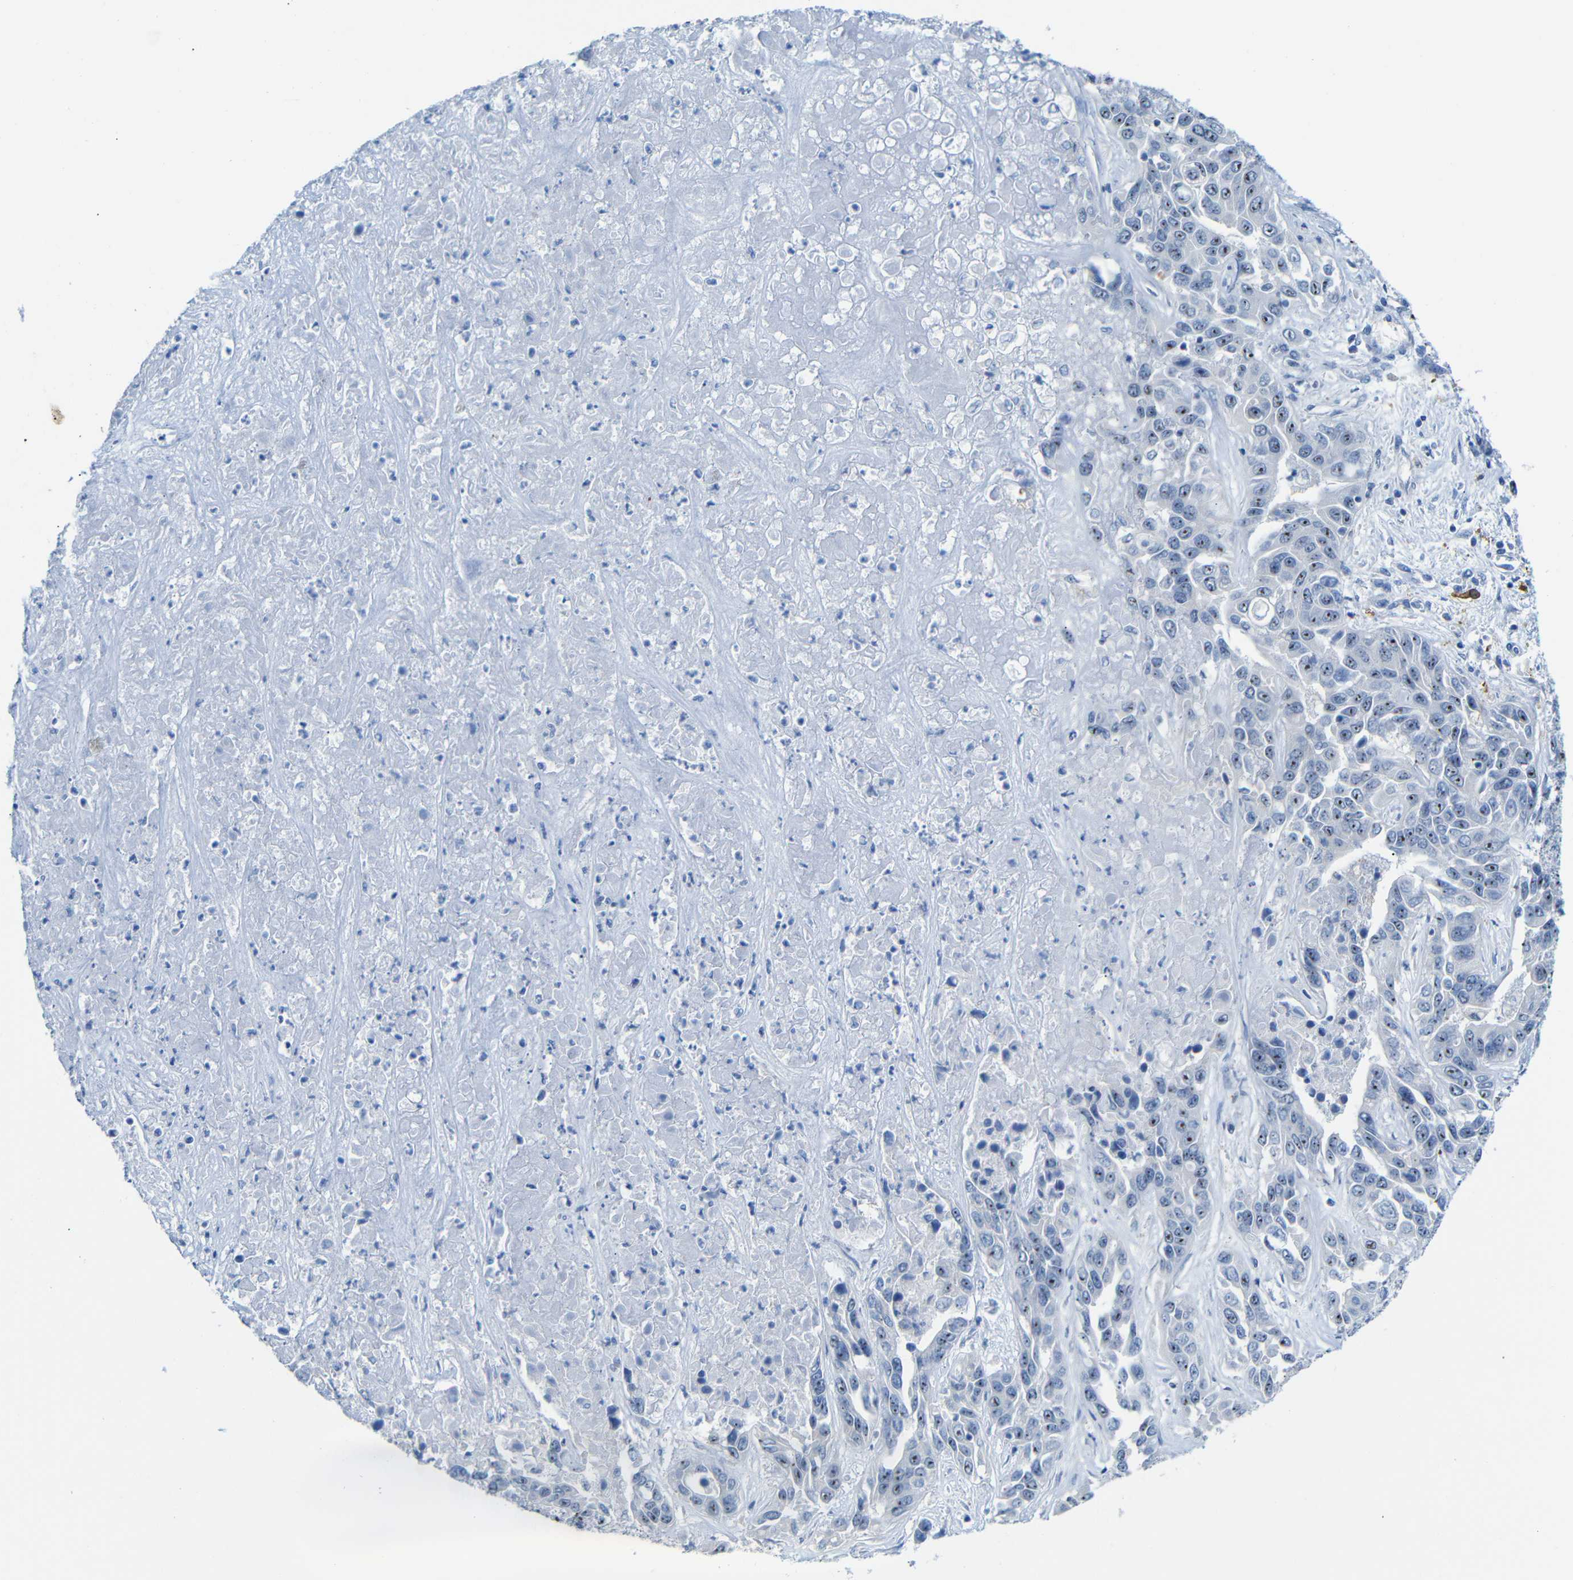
{"staining": {"intensity": "strong", "quantity": ">75%", "location": "nuclear"}, "tissue": "liver cancer", "cell_type": "Tumor cells", "image_type": "cancer", "snomed": [{"axis": "morphology", "description": "Cholangiocarcinoma"}, {"axis": "topography", "description": "Liver"}], "caption": "Cholangiocarcinoma (liver) stained for a protein shows strong nuclear positivity in tumor cells. (DAB (3,3'-diaminobenzidine) IHC with brightfield microscopy, high magnification).", "gene": "C1orf210", "patient": {"sex": "female", "age": 52}}